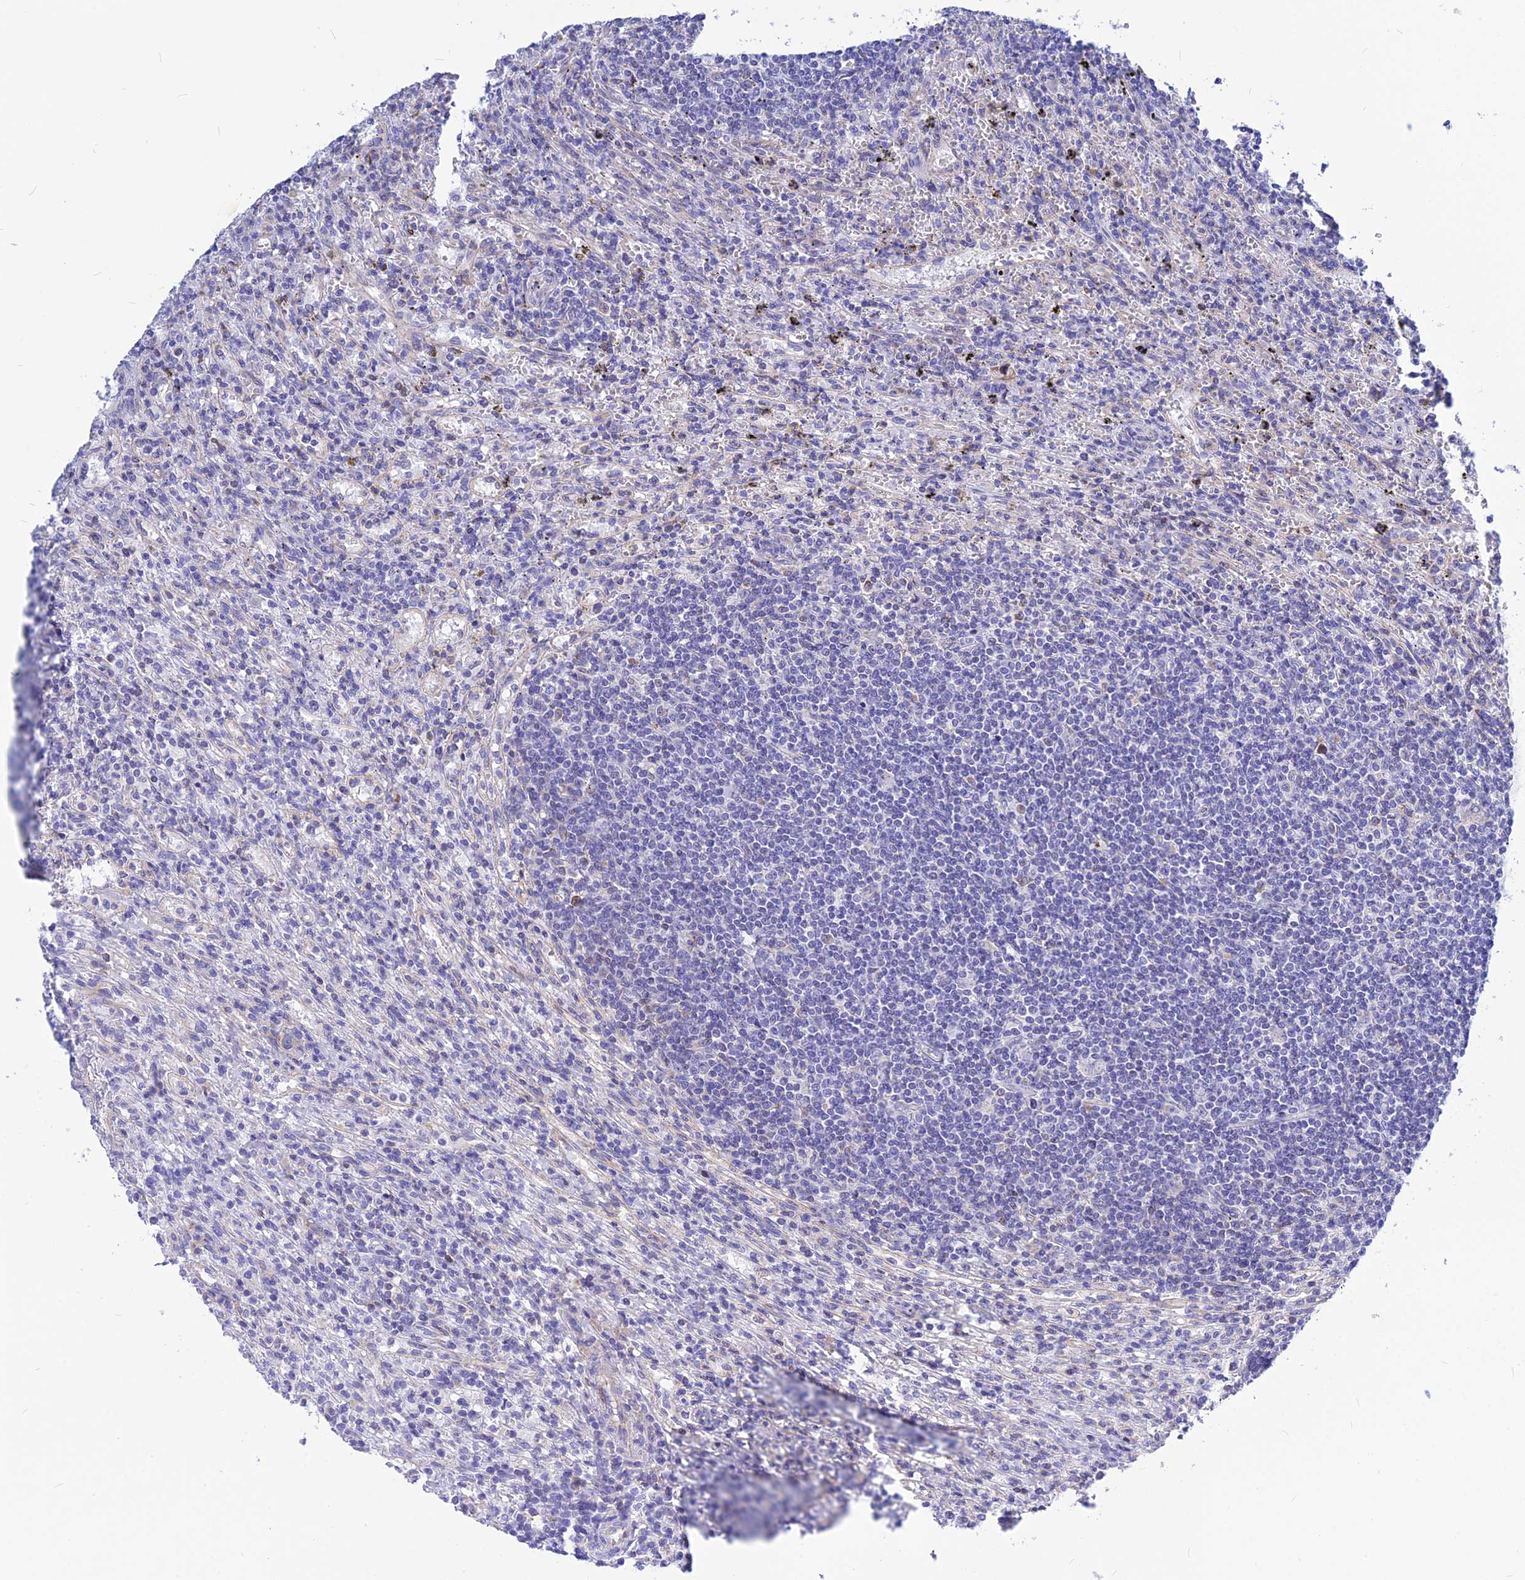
{"staining": {"intensity": "negative", "quantity": "none", "location": "none"}, "tissue": "lymphoma", "cell_type": "Tumor cells", "image_type": "cancer", "snomed": [{"axis": "morphology", "description": "Malignant lymphoma, non-Hodgkin's type, Low grade"}, {"axis": "topography", "description": "Spleen"}], "caption": "Immunohistochemical staining of human lymphoma displays no significant staining in tumor cells.", "gene": "CNOT6", "patient": {"sex": "male", "age": 76}}